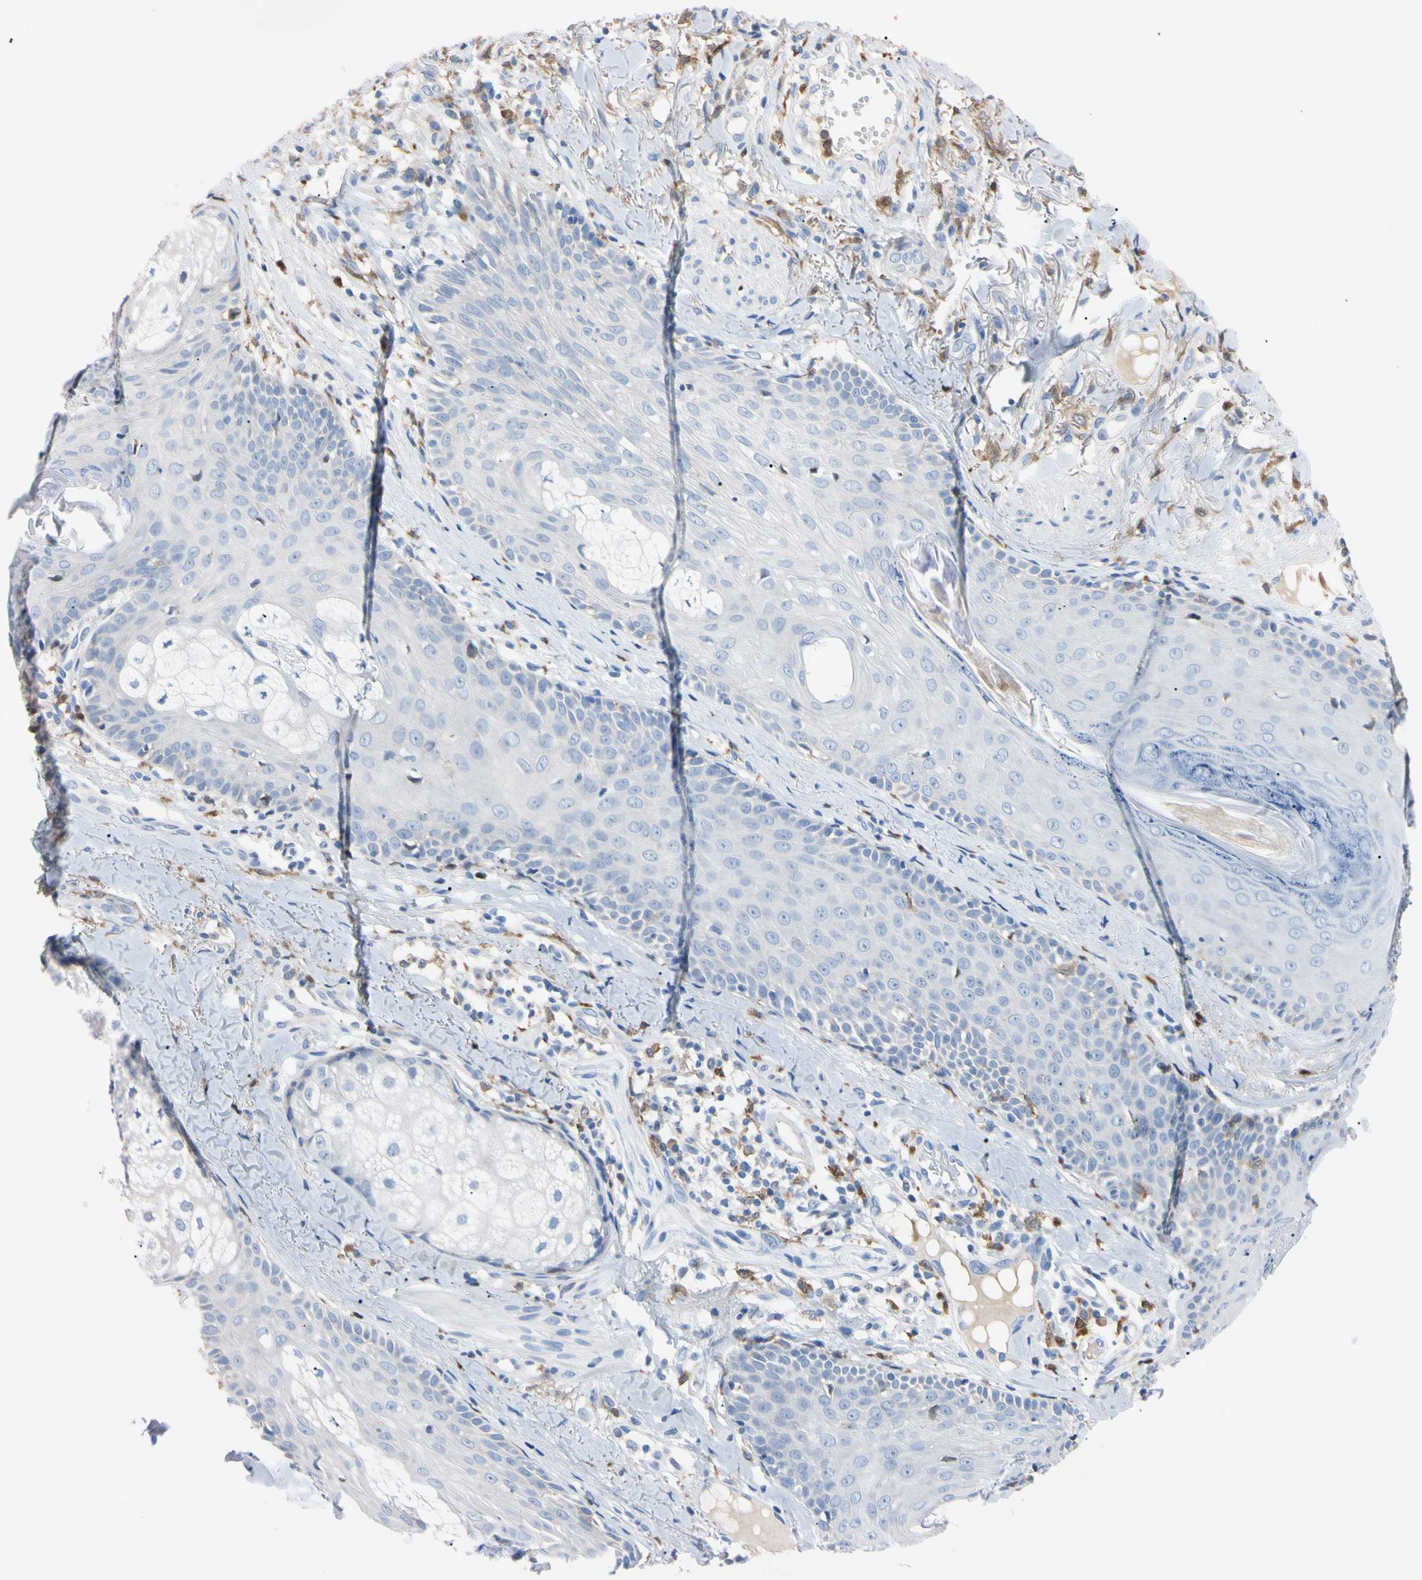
{"staining": {"intensity": "negative", "quantity": "none", "location": "none"}, "tissue": "skin cancer", "cell_type": "Tumor cells", "image_type": "cancer", "snomed": [{"axis": "morphology", "description": "Normal tissue, NOS"}, {"axis": "morphology", "description": "Basal cell carcinoma"}, {"axis": "topography", "description": "Skin"}], "caption": "Tumor cells are negative for brown protein staining in skin cancer (basal cell carcinoma). (Brightfield microscopy of DAB (3,3'-diaminobenzidine) immunohistochemistry at high magnification).", "gene": "NCF4", "patient": {"sex": "male", "age": 52}}